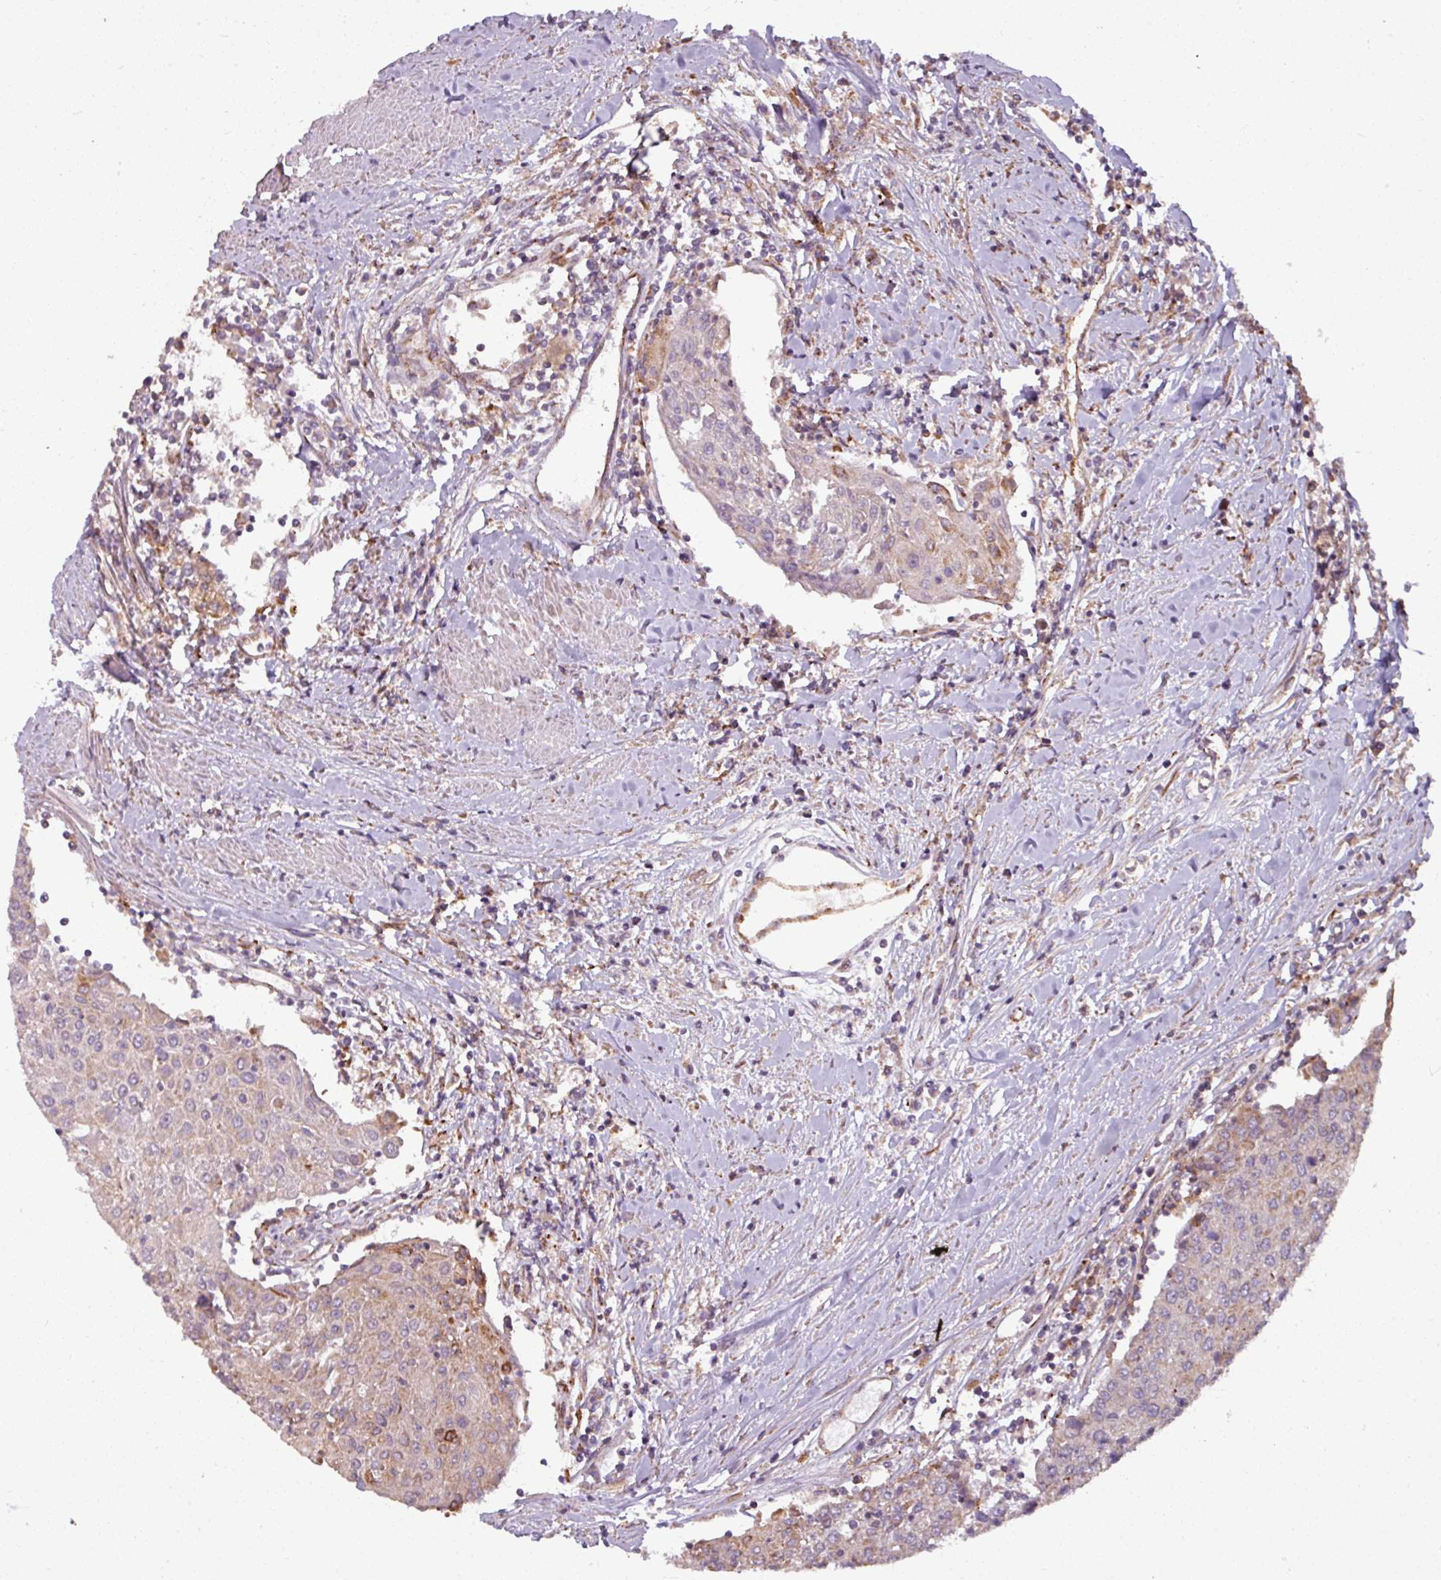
{"staining": {"intensity": "weak", "quantity": "25%-75%", "location": "cytoplasmic/membranous"}, "tissue": "urothelial cancer", "cell_type": "Tumor cells", "image_type": "cancer", "snomed": [{"axis": "morphology", "description": "Urothelial carcinoma, High grade"}, {"axis": "topography", "description": "Urinary bladder"}], "caption": "IHC of human urothelial cancer reveals low levels of weak cytoplasmic/membranous positivity in approximately 25%-75% of tumor cells.", "gene": "MAGT1", "patient": {"sex": "female", "age": 85}}